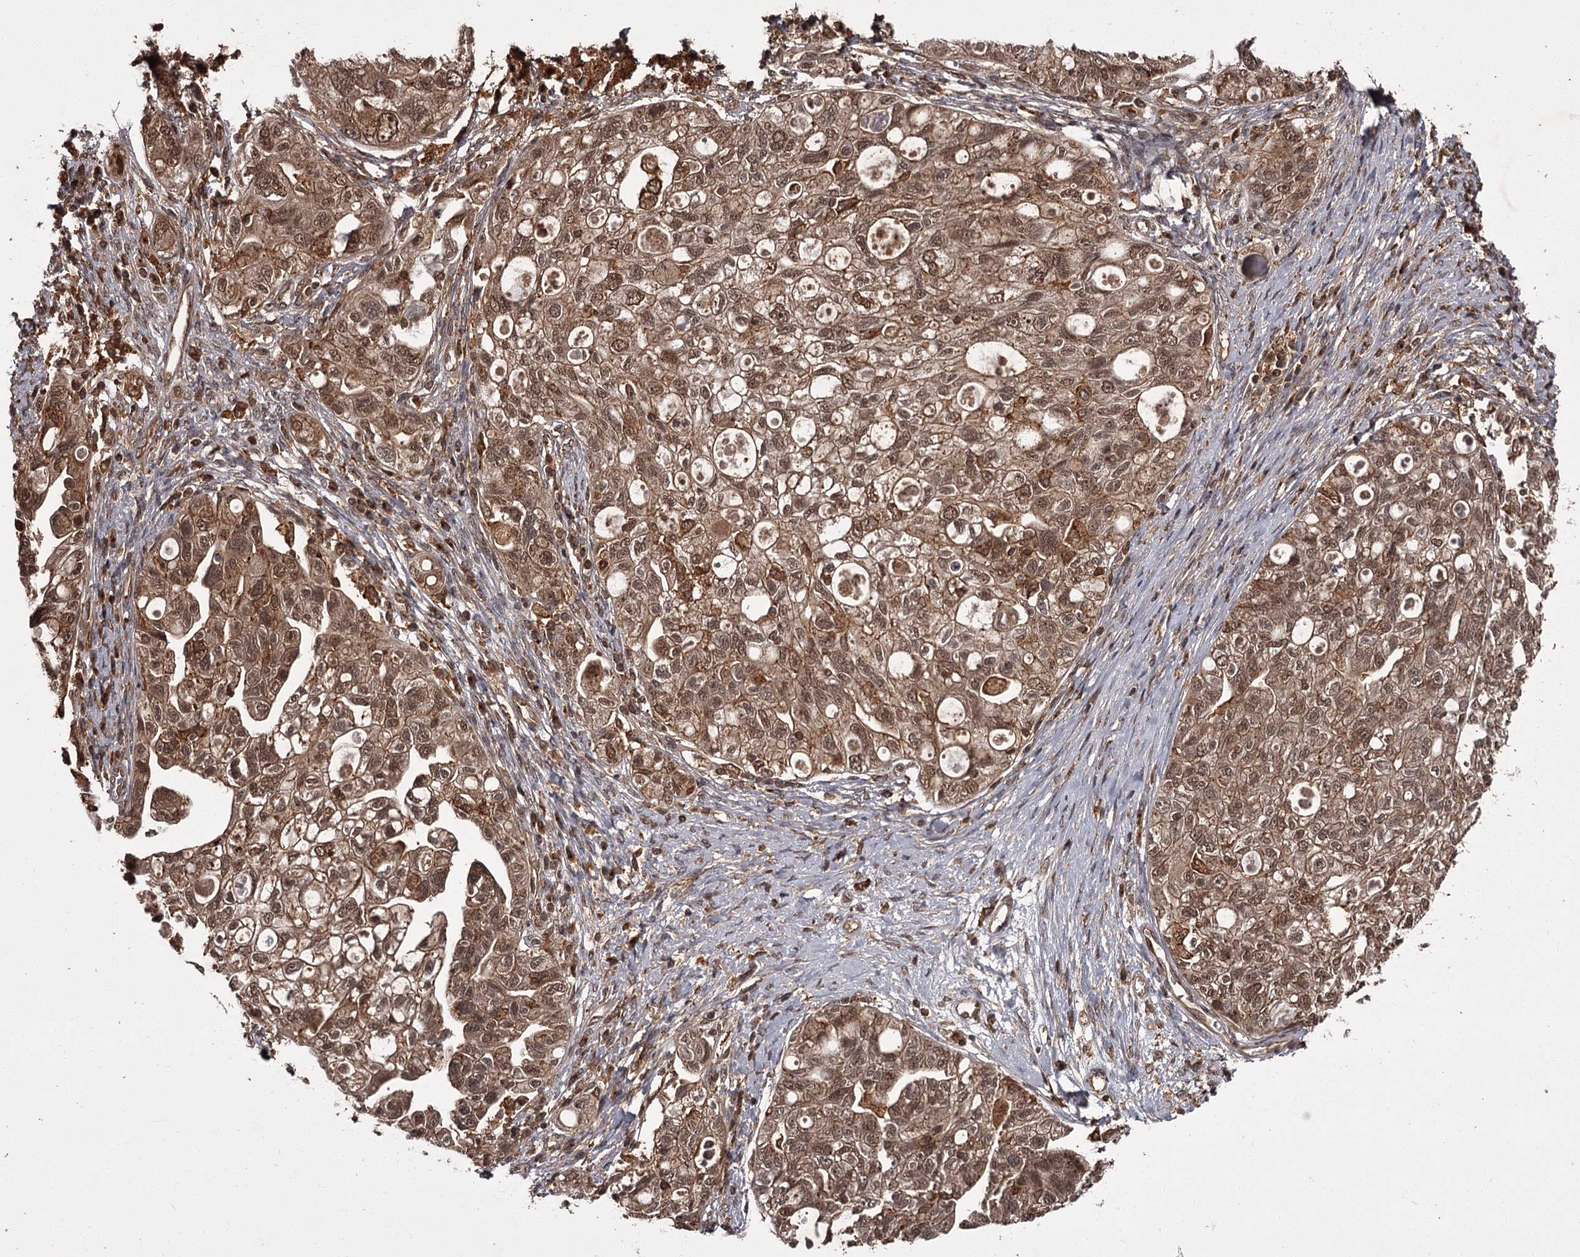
{"staining": {"intensity": "moderate", "quantity": ">75%", "location": "cytoplasmic/membranous,nuclear"}, "tissue": "ovarian cancer", "cell_type": "Tumor cells", "image_type": "cancer", "snomed": [{"axis": "morphology", "description": "Carcinoma, NOS"}, {"axis": "morphology", "description": "Cystadenocarcinoma, serous, NOS"}, {"axis": "topography", "description": "Ovary"}], "caption": "Tumor cells demonstrate medium levels of moderate cytoplasmic/membranous and nuclear positivity in approximately >75% of cells in human ovarian cancer.", "gene": "TBC1D23", "patient": {"sex": "female", "age": 69}}